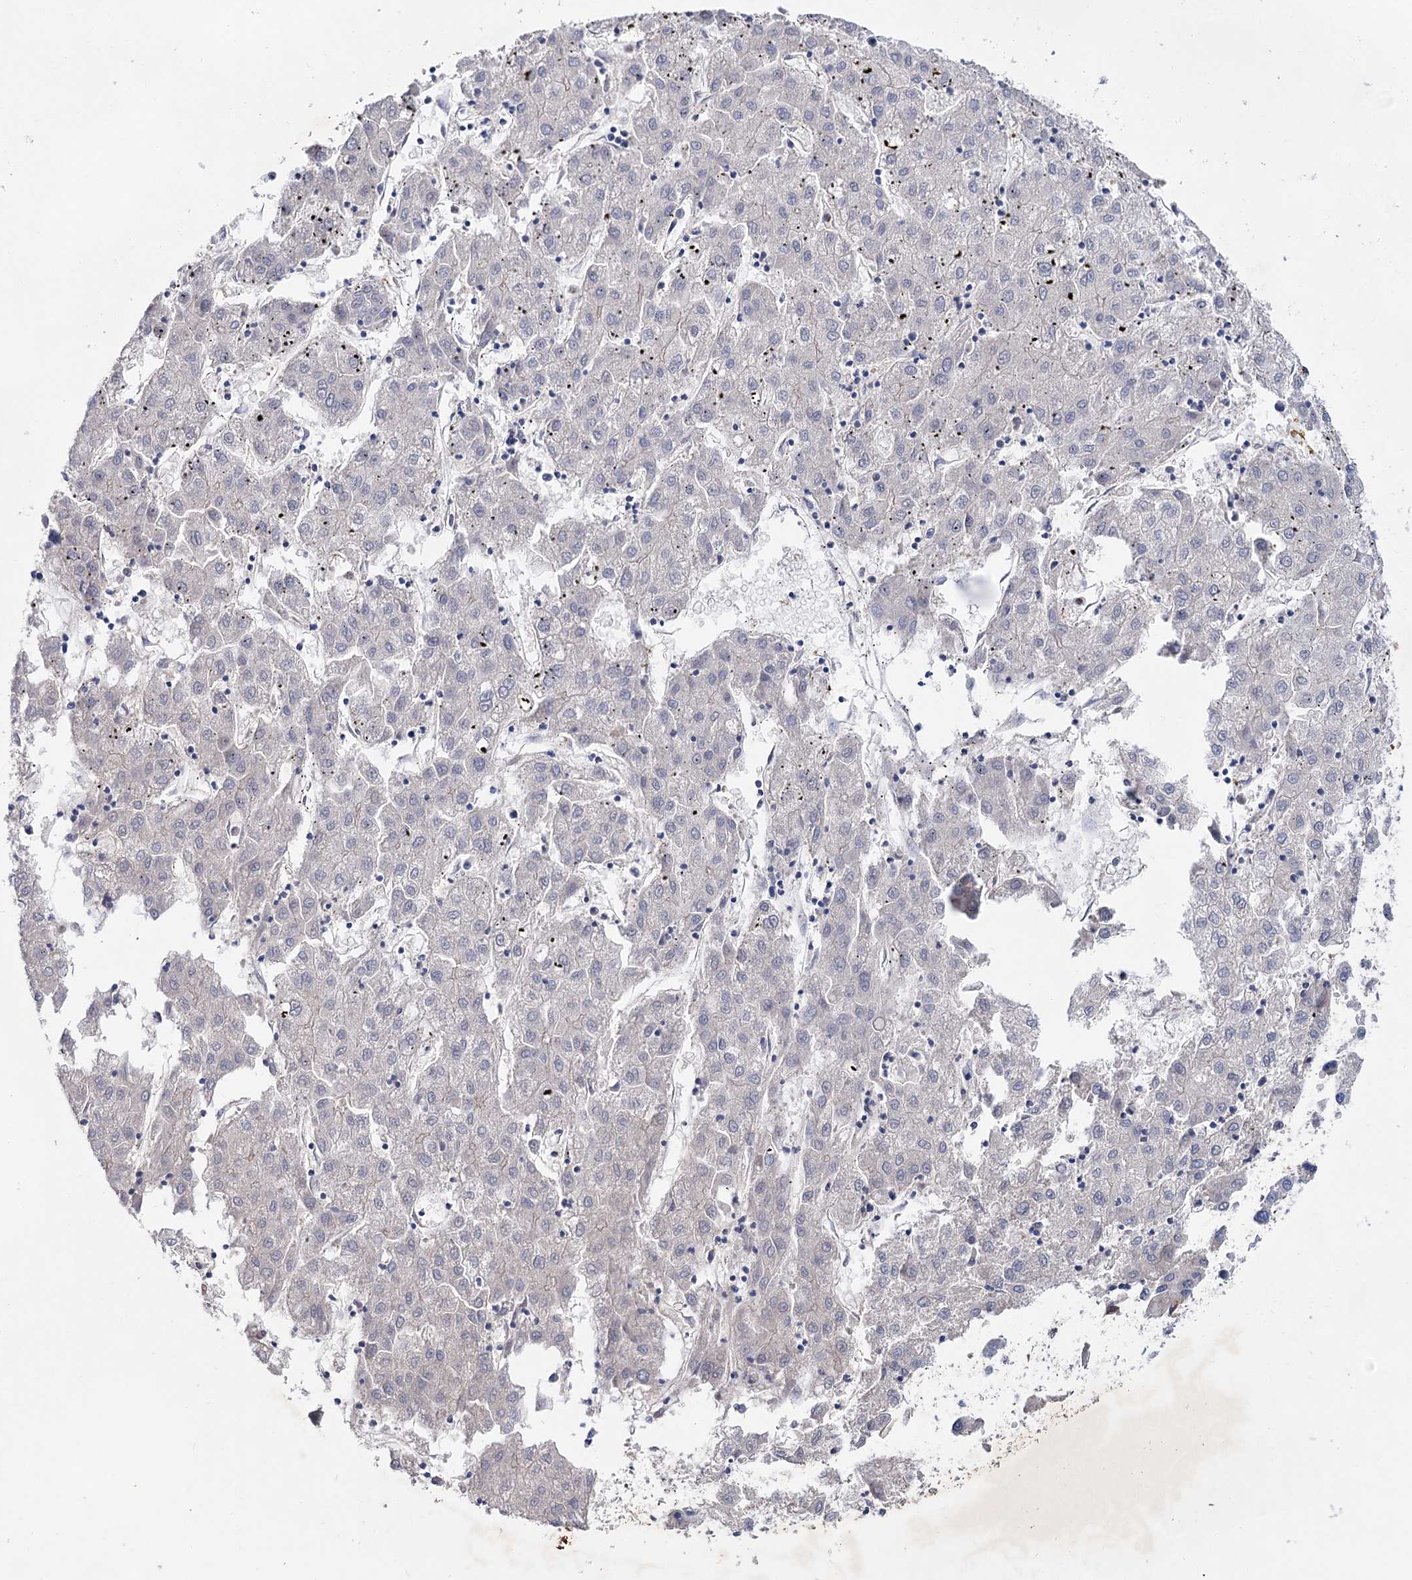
{"staining": {"intensity": "negative", "quantity": "none", "location": "none"}, "tissue": "liver cancer", "cell_type": "Tumor cells", "image_type": "cancer", "snomed": [{"axis": "morphology", "description": "Carcinoma, Hepatocellular, NOS"}, {"axis": "topography", "description": "Liver"}], "caption": "Protein analysis of liver cancer displays no significant staining in tumor cells.", "gene": "TMTC3", "patient": {"sex": "male", "age": 72}}